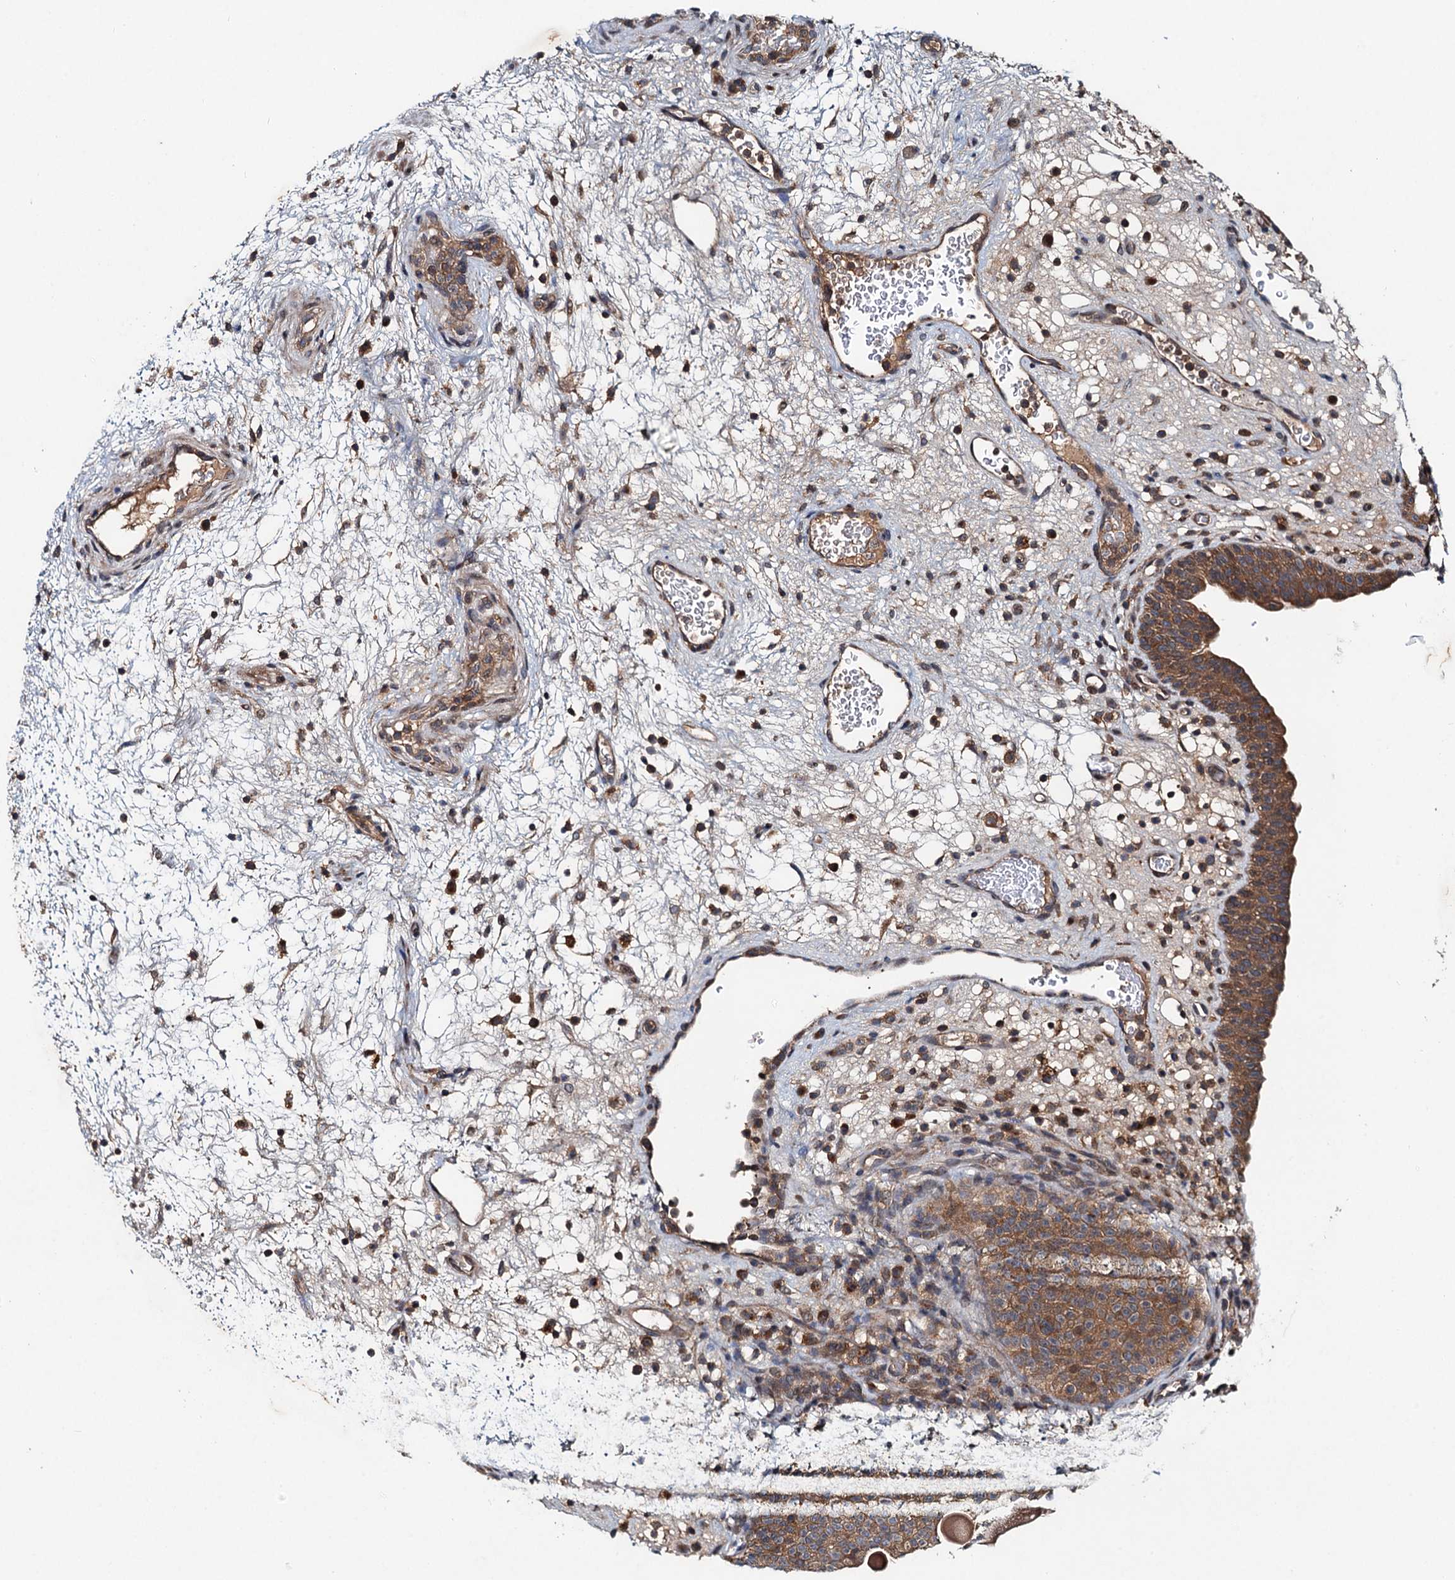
{"staining": {"intensity": "moderate", "quantity": ">75%", "location": "cytoplasmic/membranous"}, "tissue": "urinary bladder", "cell_type": "Urothelial cells", "image_type": "normal", "snomed": [{"axis": "morphology", "description": "Normal tissue, NOS"}, {"axis": "topography", "description": "Urinary bladder"}], "caption": "Immunohistochemical staining of benign urinary bladder demonstrates moderate cytoplasmic/membranous protein staining in about >75% of urothelial cells.", "gene": "EFL1", "patient": {"sex": "male", "age": 71}}